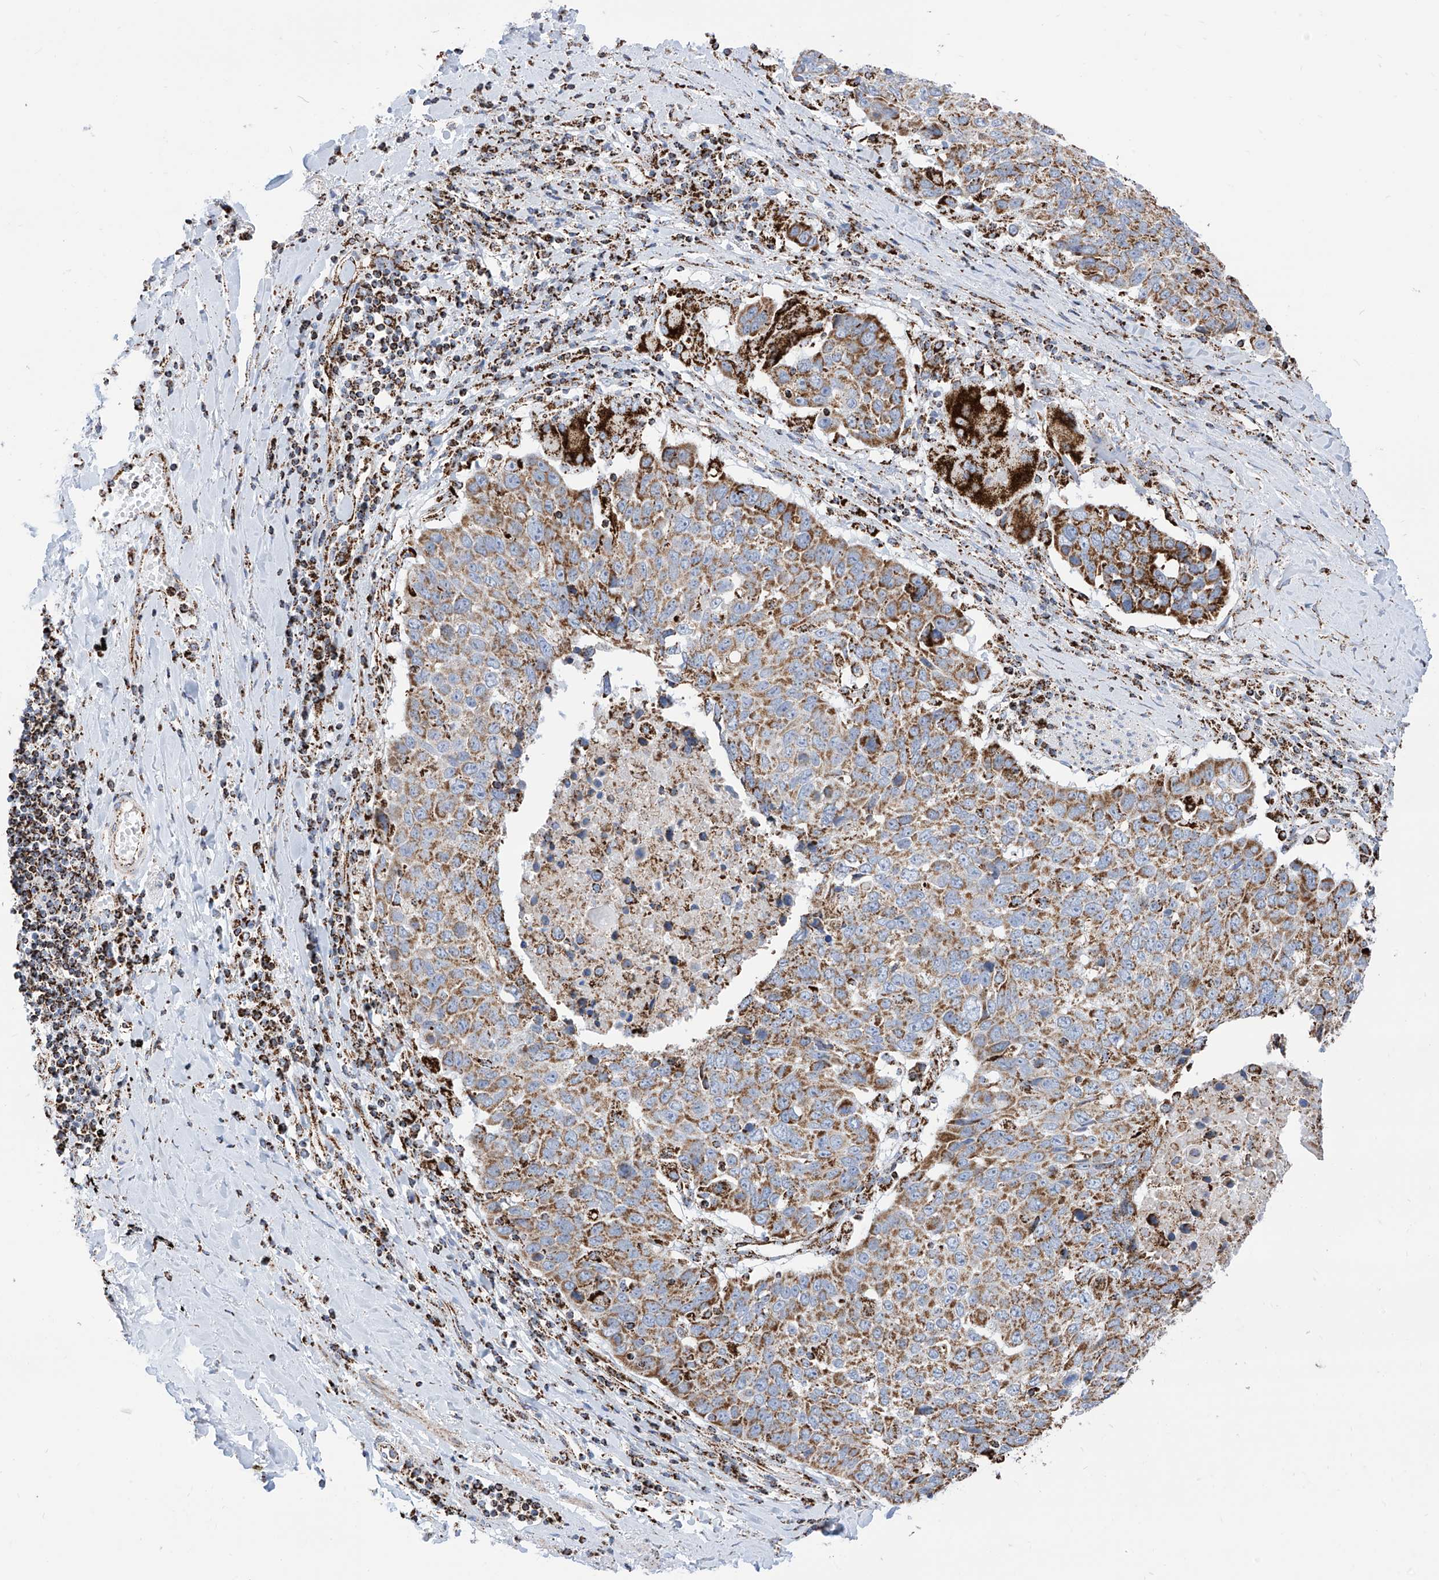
{"staining": {"intensity": "strong", "quantity": "25%-75%", "location": "cytoplasmic/membranous"}, "tissue": "lung cancer", "cell_type": "Tumor cells", "image_type": "cancer", "snomed": [{"axis": "morphology", "description": "Squamous cell carcinoma, NOS"}, {"axis": "topography", "description": "Lung"}], "caption": "Strong cytoplasmic/membranous expression for a protein is seen in approximately 25%-75% of tumor cells of squamous cell carcinoma (lung) using immunohistochemistry.", "gene": "COX5B", "patient": {"sex": "male", "age": 66}}